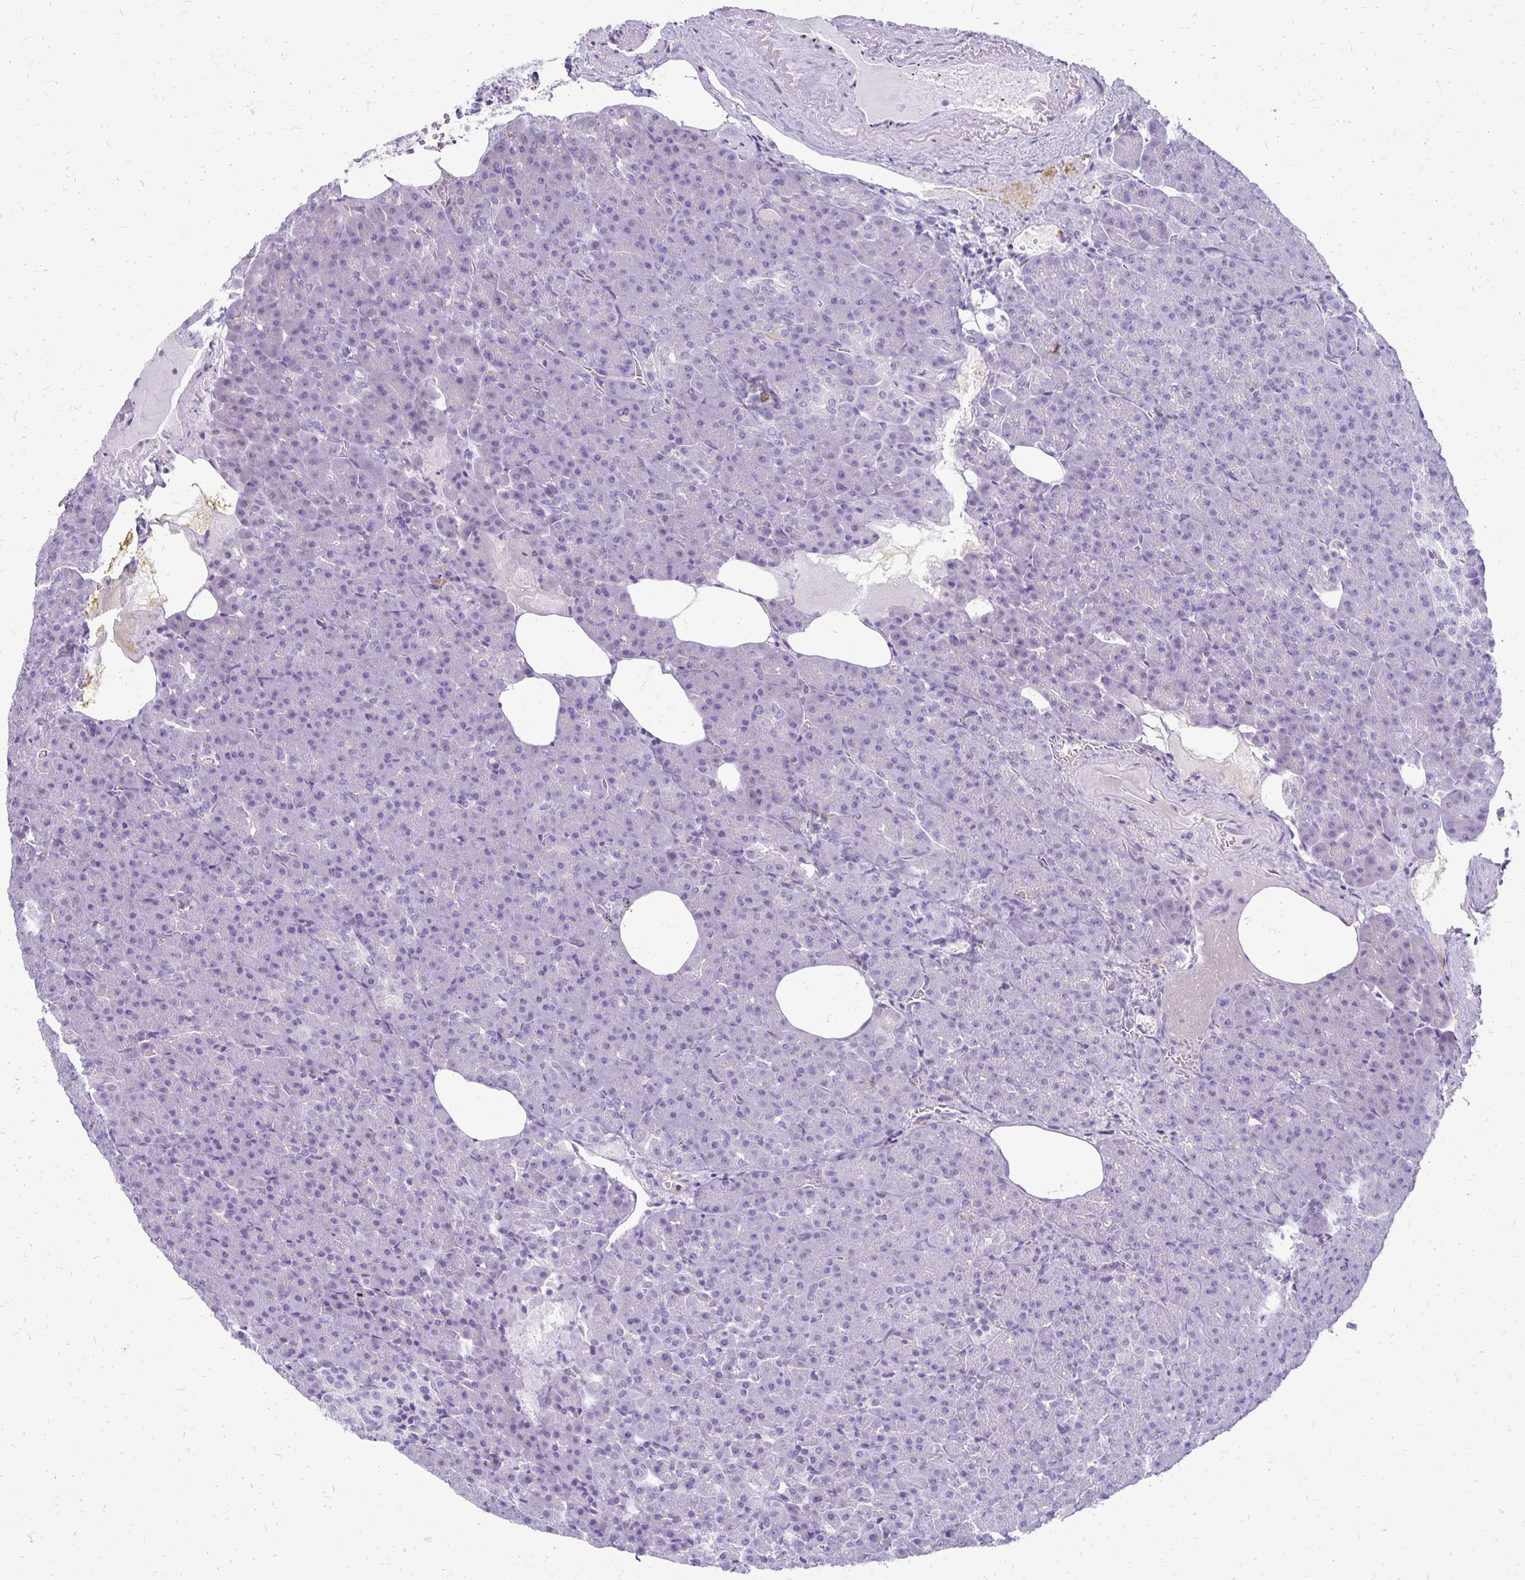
{"staining": {"intensity": "negative", "quantity": "none", "location": "none"}, "tissue": "pancreas", "cell_type": "Exocrine glandular cells", "image_type": "normal", "snomed": [{"axis": "morphology", "description": "Normal tissue, NOS"}, {"axis": "topography", "description": "Pancreas"}], "caption": "Immunohistochemical staining of normal human pancreas displays no significant positivity in exocrine glandular cells.", "gene": "GP9", "patient": {"sex": "female", "age": 74}}